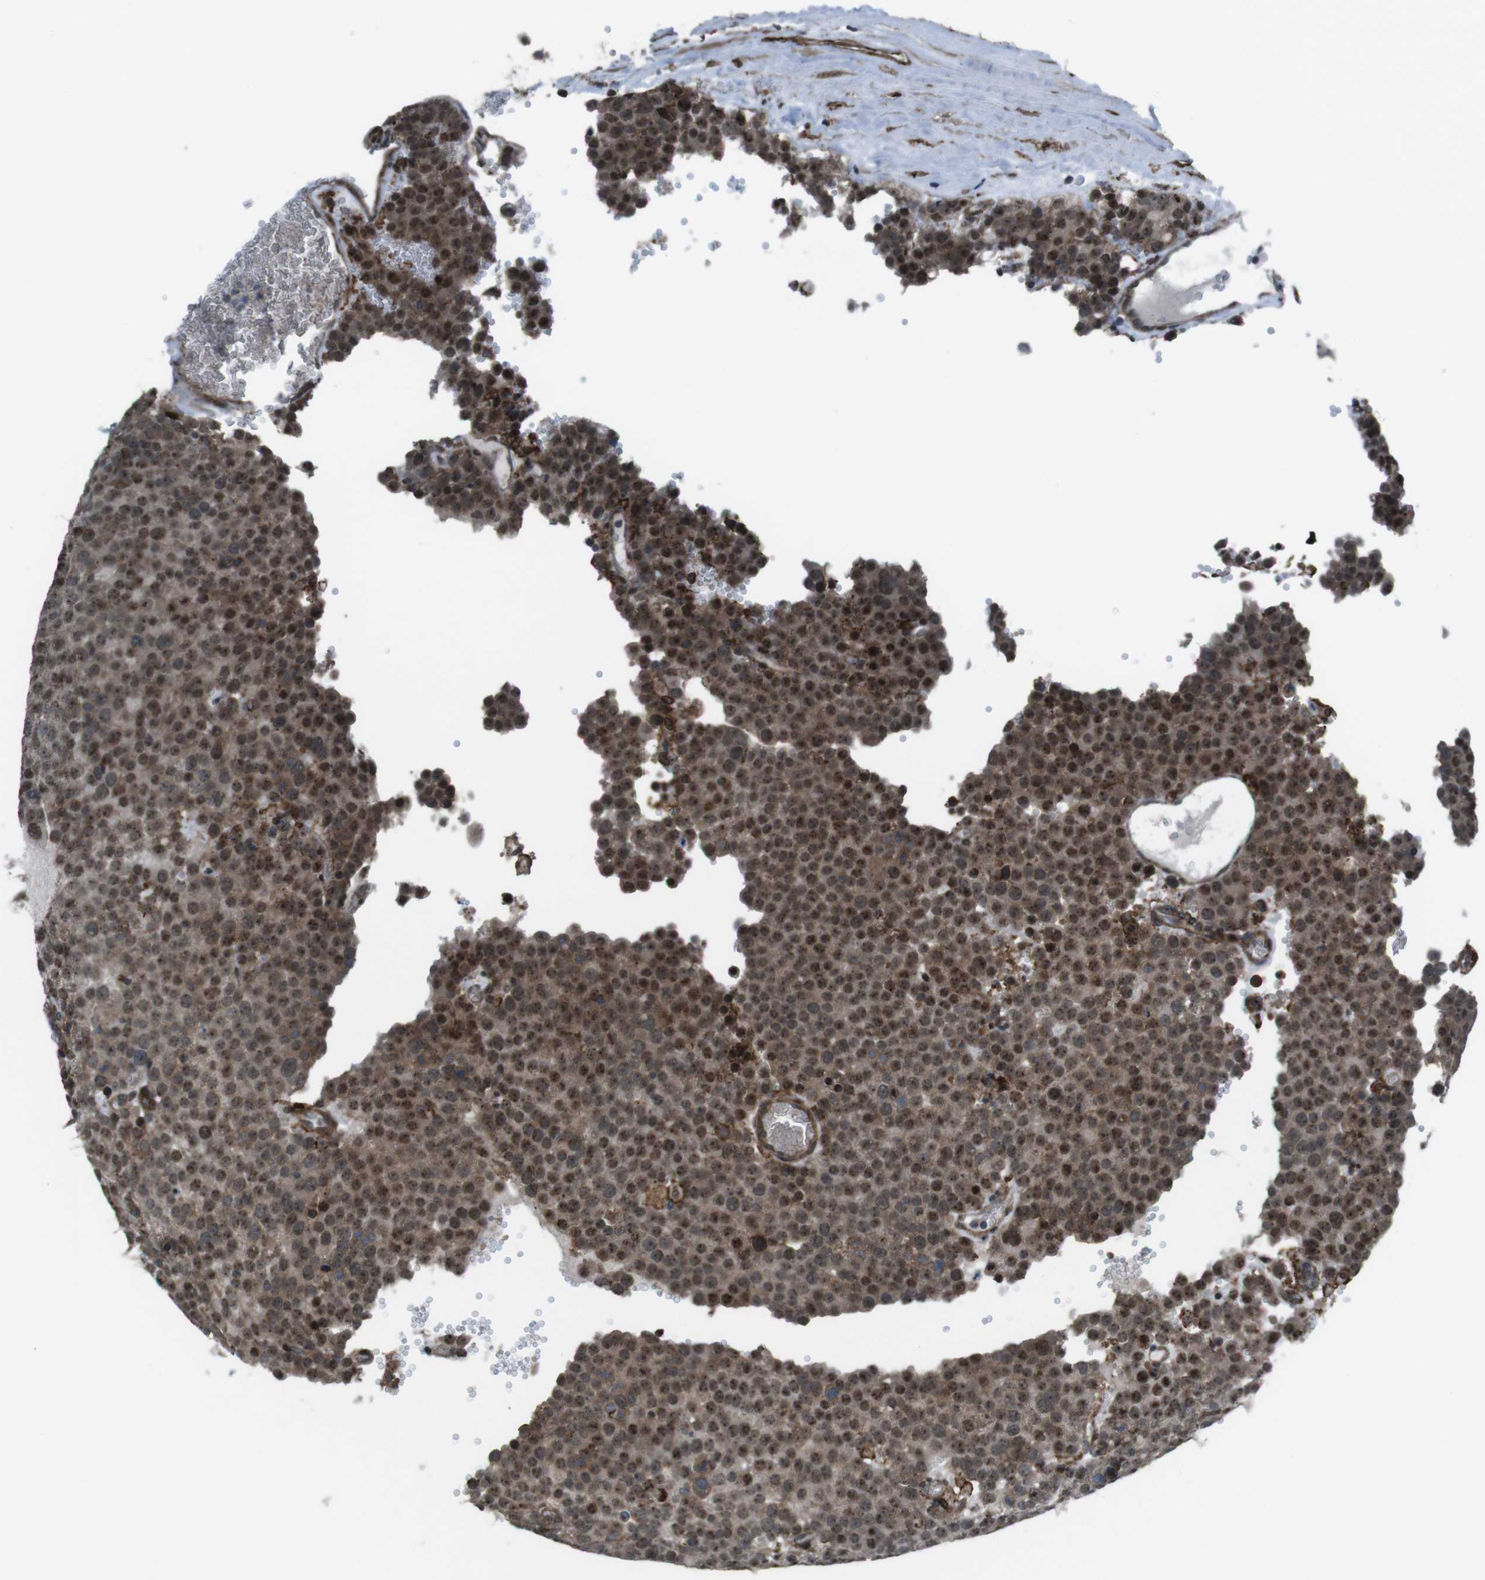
{"staining": {"intensity": "moderate", "quantity": ">75%", "location": "cytoplasmic/membranous,nuclear"}, "tissue": "testis cancer", "cell_type": "Tumor cells", "image_type": "cancer", "snomed": [{"axis": "morphology", "description": "Normal tissue, NOS"}, {"axis": "morphology", "description": "Seminoma, NOS"}, {"axis": "topography", "description": "Testis"}], "caption": "Seminoma (testis) stained for a protein reveals moderate cytoplasmic/membranous and nuclear positivity in tumor cells.", "gene": "GDF10", "patient": {"sex": "male", "age": 71}}